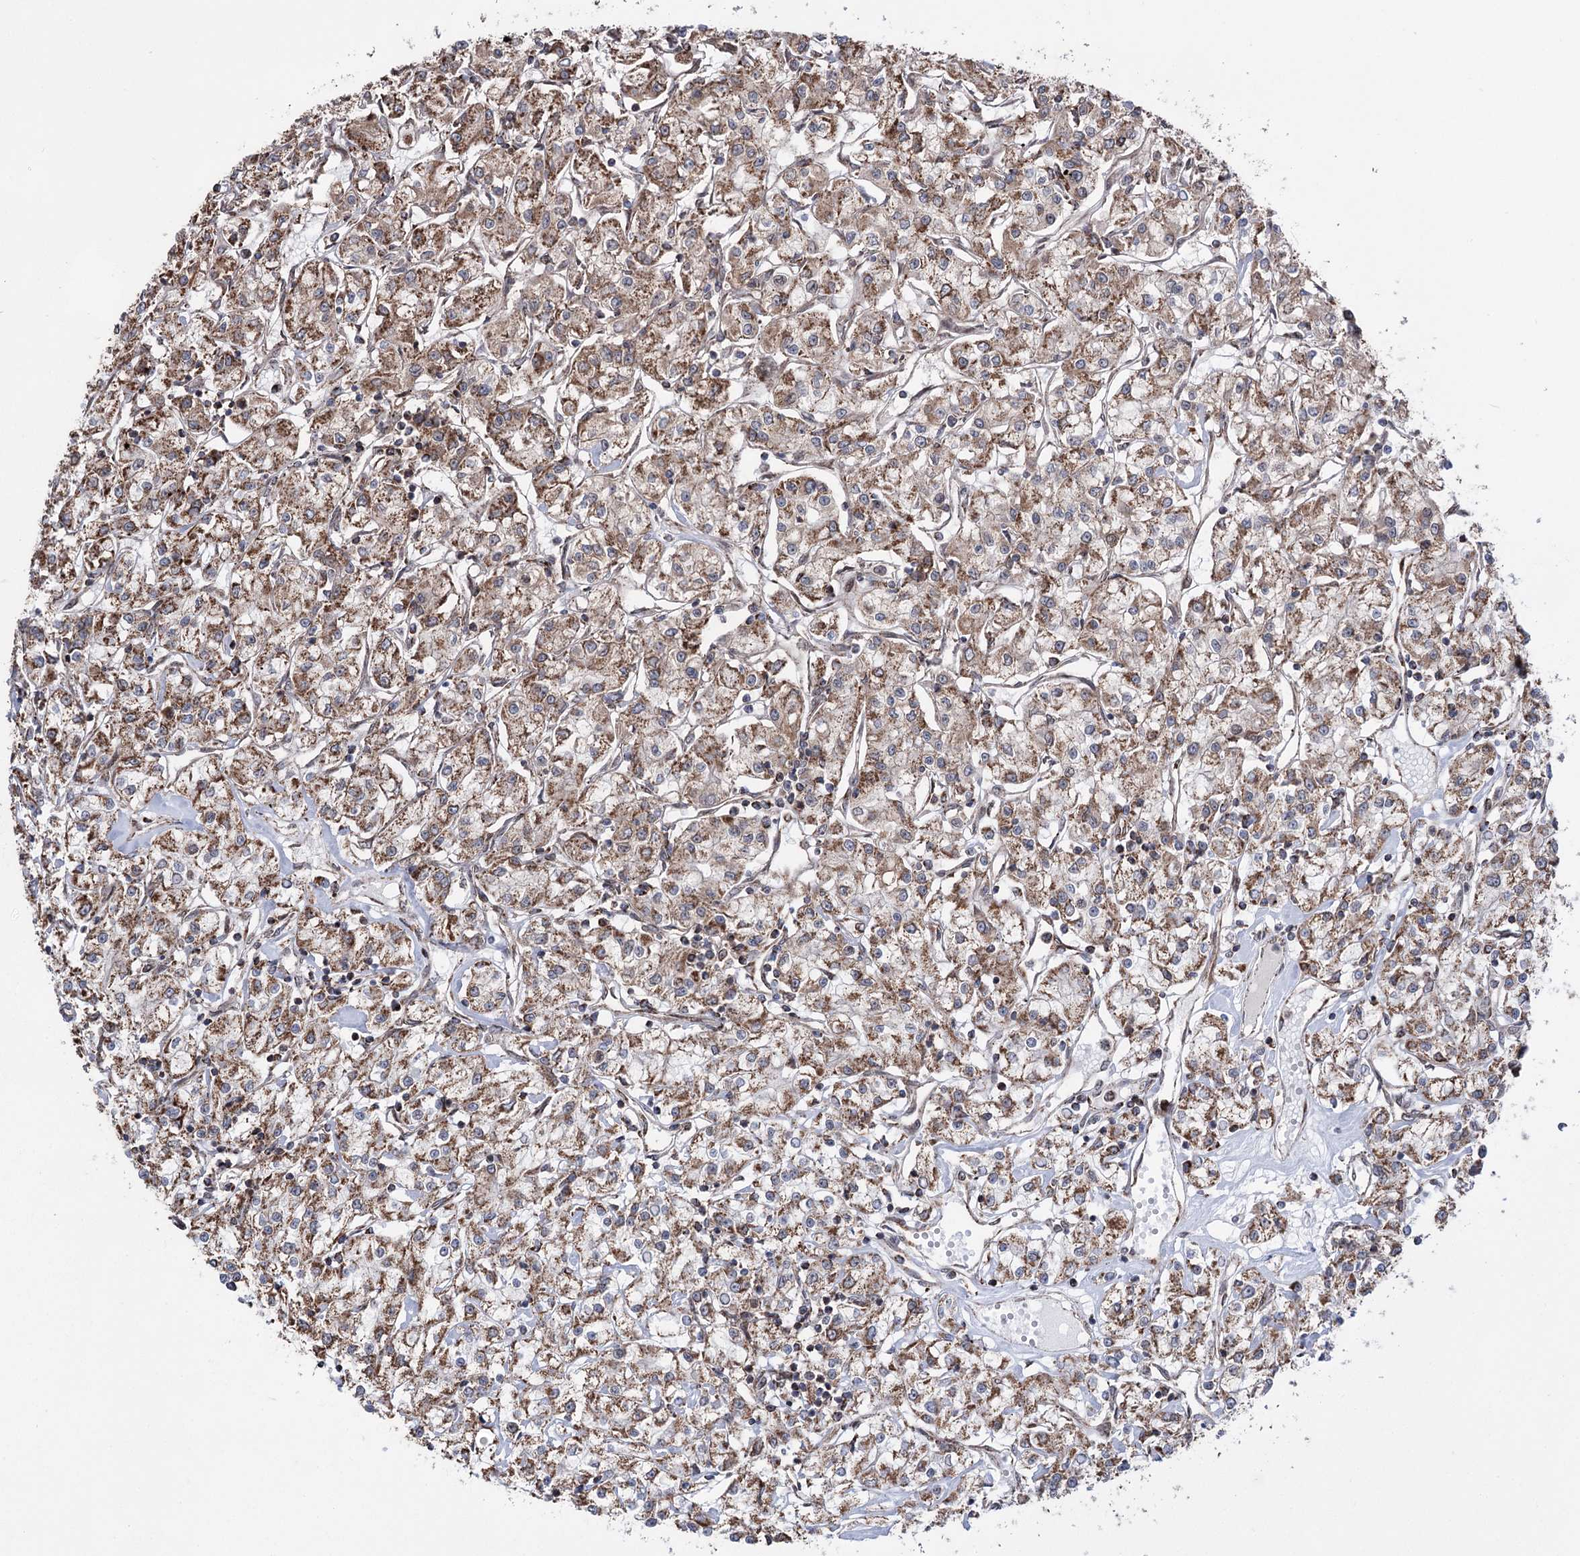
{"staining": {"intensity": "moderate", "quantity": ">75%", "location": "cytoplasmic/membranous"}, "tissue": "renal cancer", "cell_type": "Tumor cells", "image_type": "cancer", "snomed": [{"axis": "morphology", "description": "Adenocarcinoma, NOS"}, {"axis": "topography", "description": "Kidney"}], "caption": "Renal adenocarcinoma stained for a protein displays moderate cytoplasmic/membranous positivity in tumor cells.", "gene": "CREB3L4", "patient": {"sex": "female", "age": 59}}